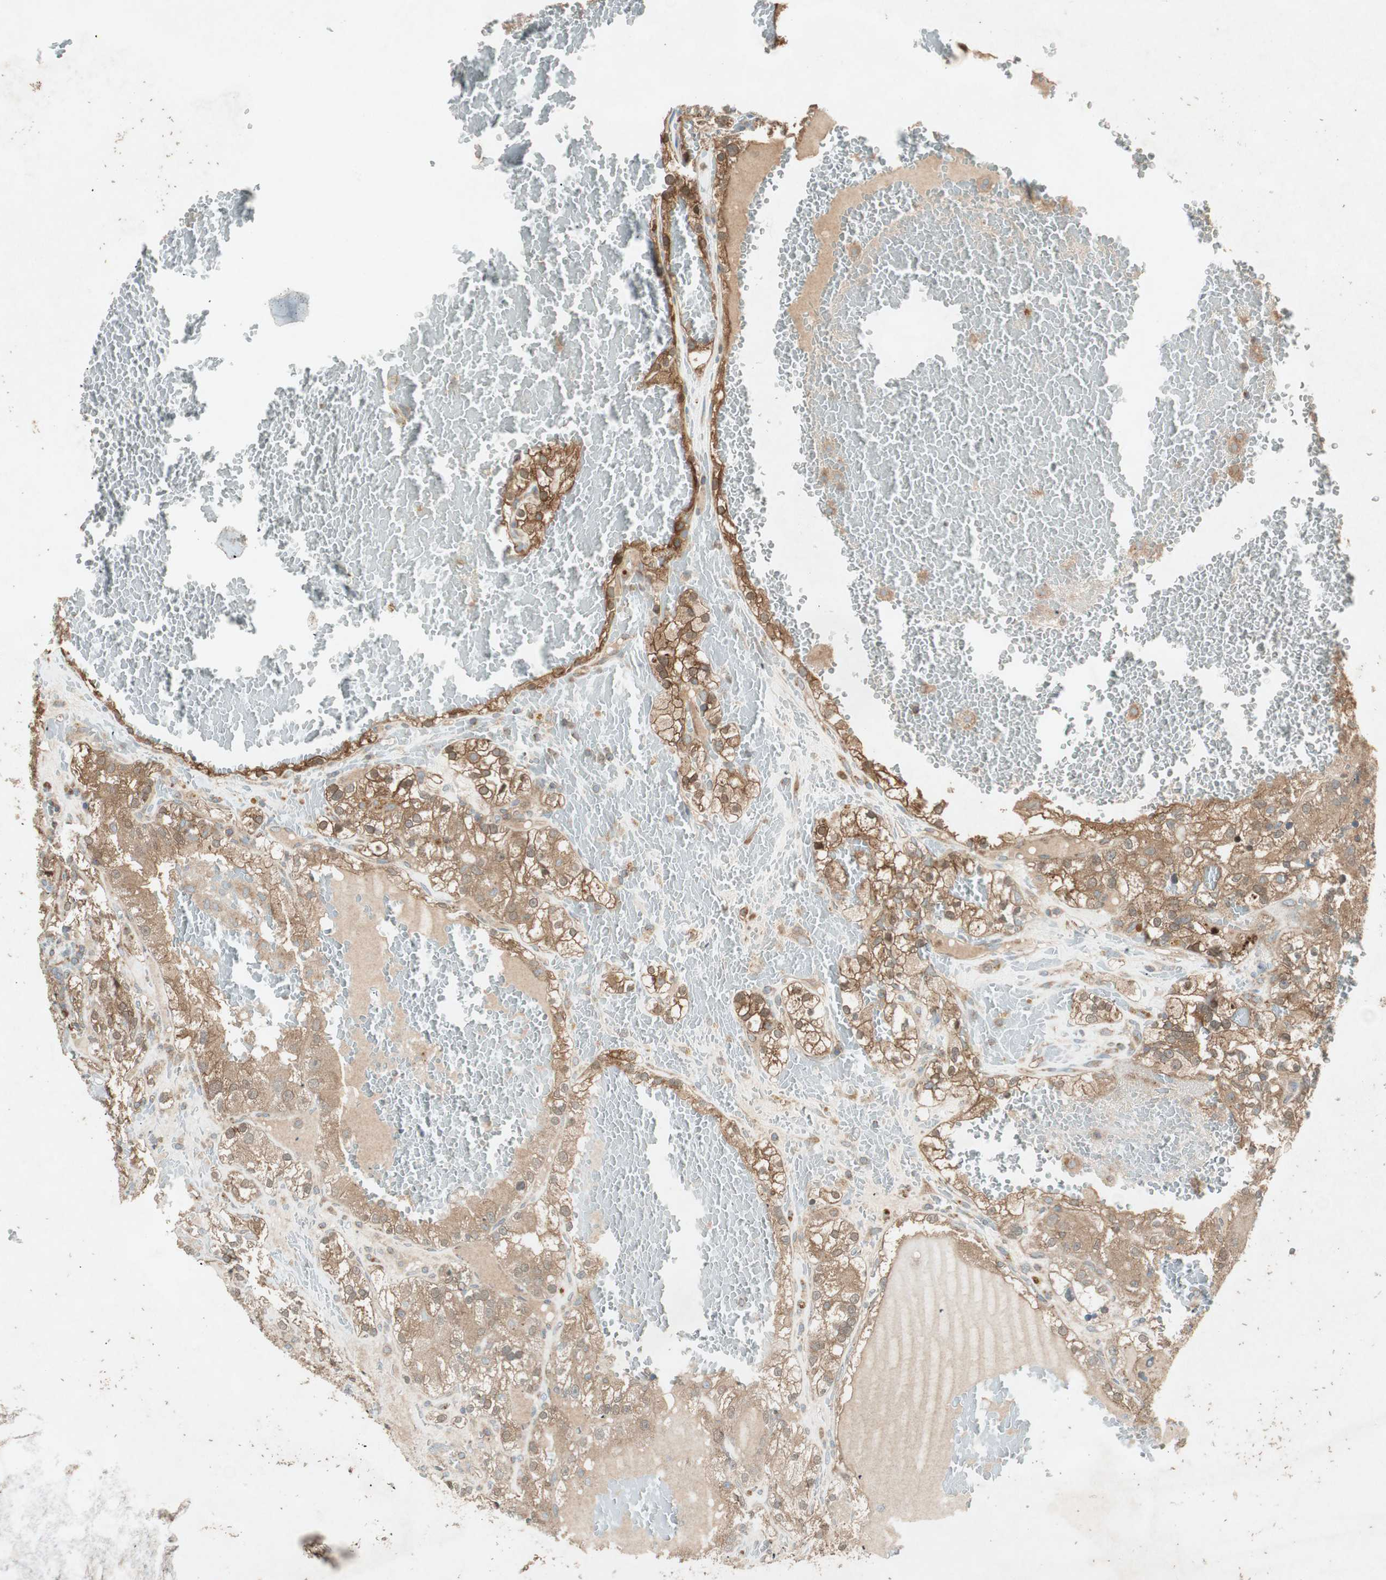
{"staining": {"intensity": "strong", "quantity": ">75%", "location": "cytoplasmic/membranous,nuclear"}, "tissue": "renal cancer", "cell_type": "Tumor cells", "image_type": "cancer", "snomed": [{"axis": "morphology", "description": "Normal tissue, NOS"}, {"axis": "morphology", "description": "Adenocarcinoma, NOS"}, {"axis": "topography", "description": "Kidney"}], "caption": "A brown stain highlights strong cytoplasmic/membranous and nuclear staining of a protein in human adenocarcinoma (renal) tumor cells. (DAB (3,3'-diaminobenzidine) IHC, brown staining for protein, blue staining for nuclei).", "gene": "CHADL", "patient": {"sex": "male", "age": 61}}